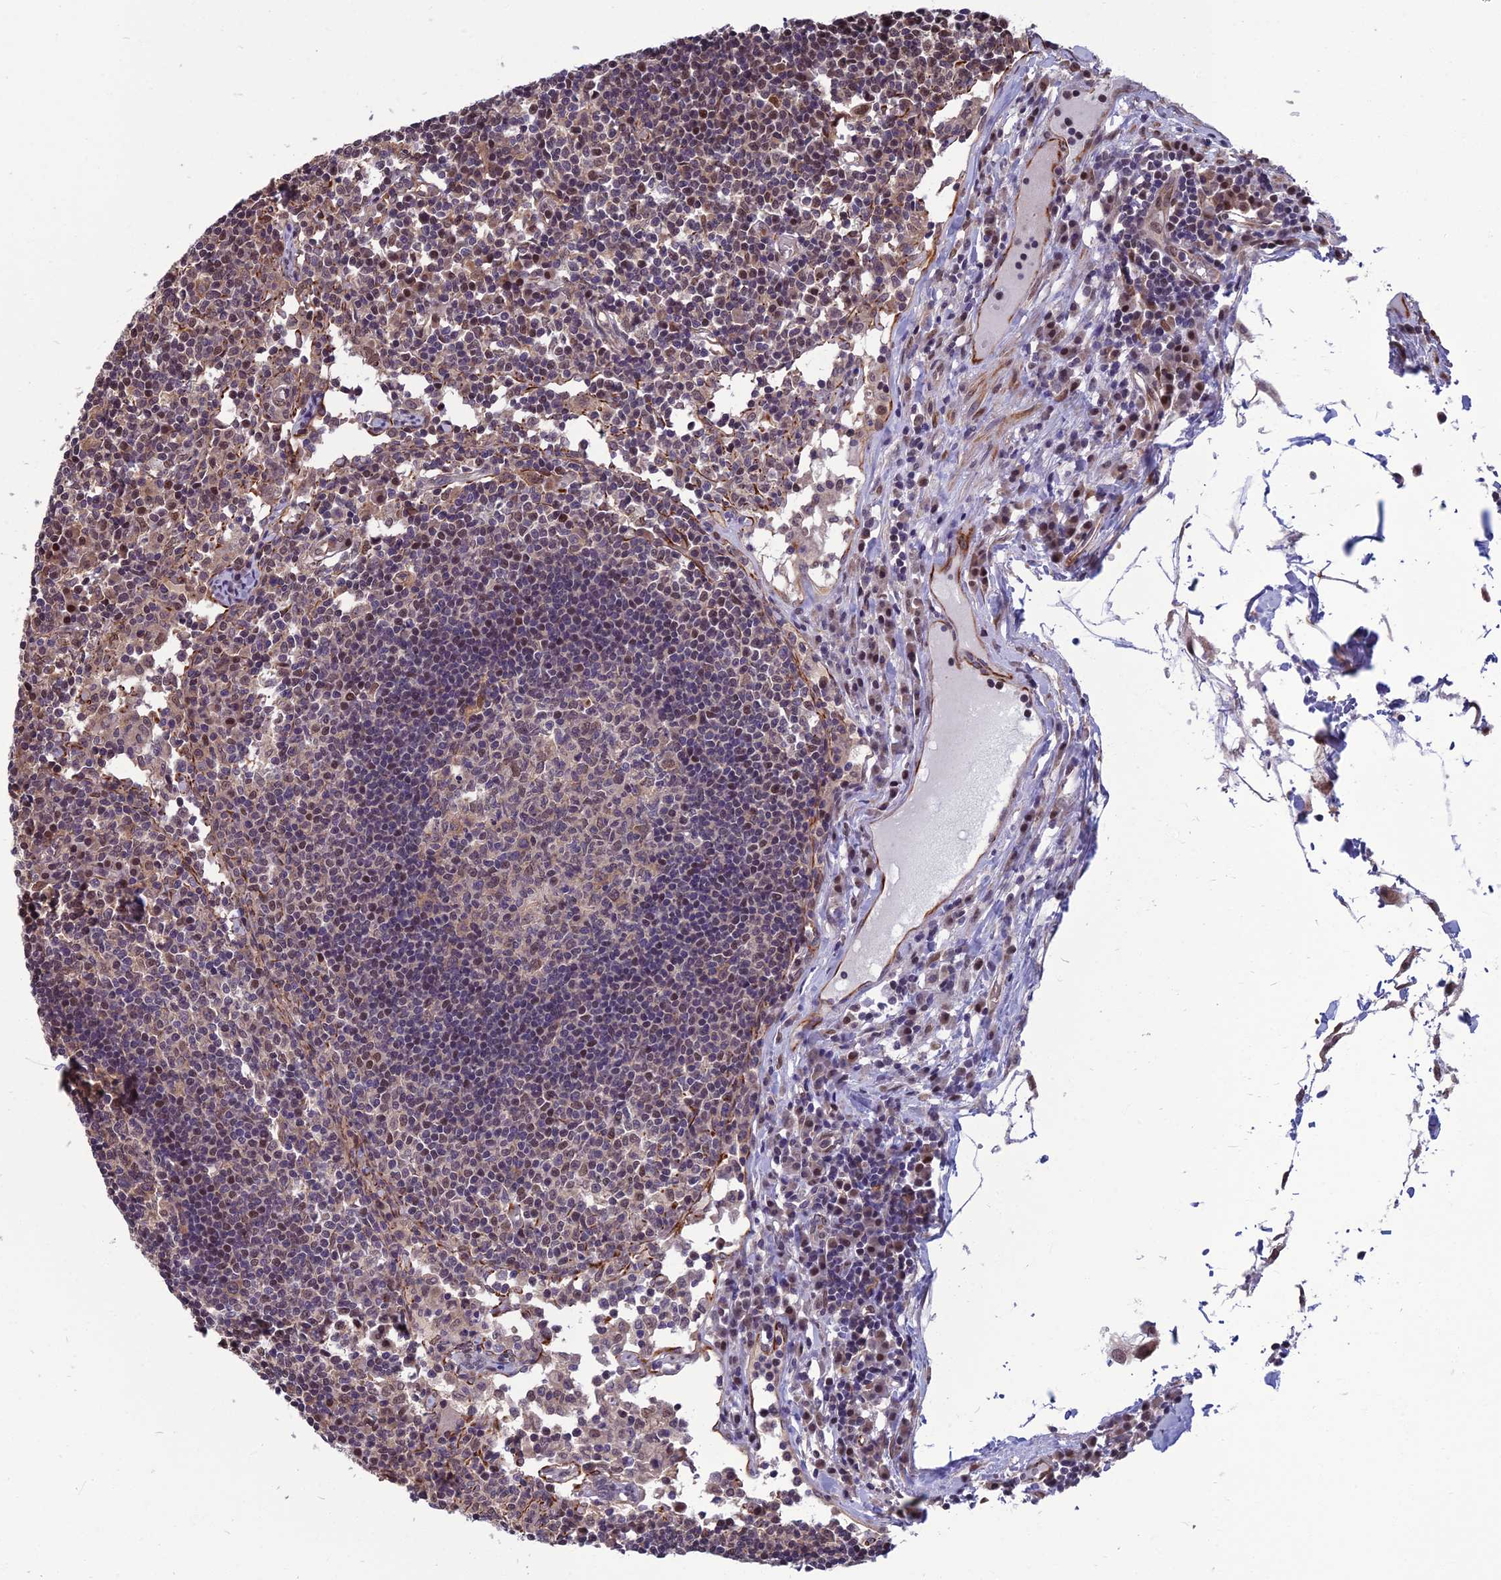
{"staining": {"intensity": "moderate", "quantity": "<25%", "location": "nuclear"}, "tissue": "lymph node", "cell_type": "Germinal center cells", "image_type": "normal", "snomed": [{"axis": "morphology", "description": "Normal tissue, NOS"}, {"axis": "topography", "description": "Lymph node"}], "caption": "Immunohistochemistry (DAB) staining of unremarkable lymph node exhibits moderate nuclear protein staining in approximately <25% of germinal center cells.", "gene": "NR4A3", "patient": {"sex": "female", "age": 55}}